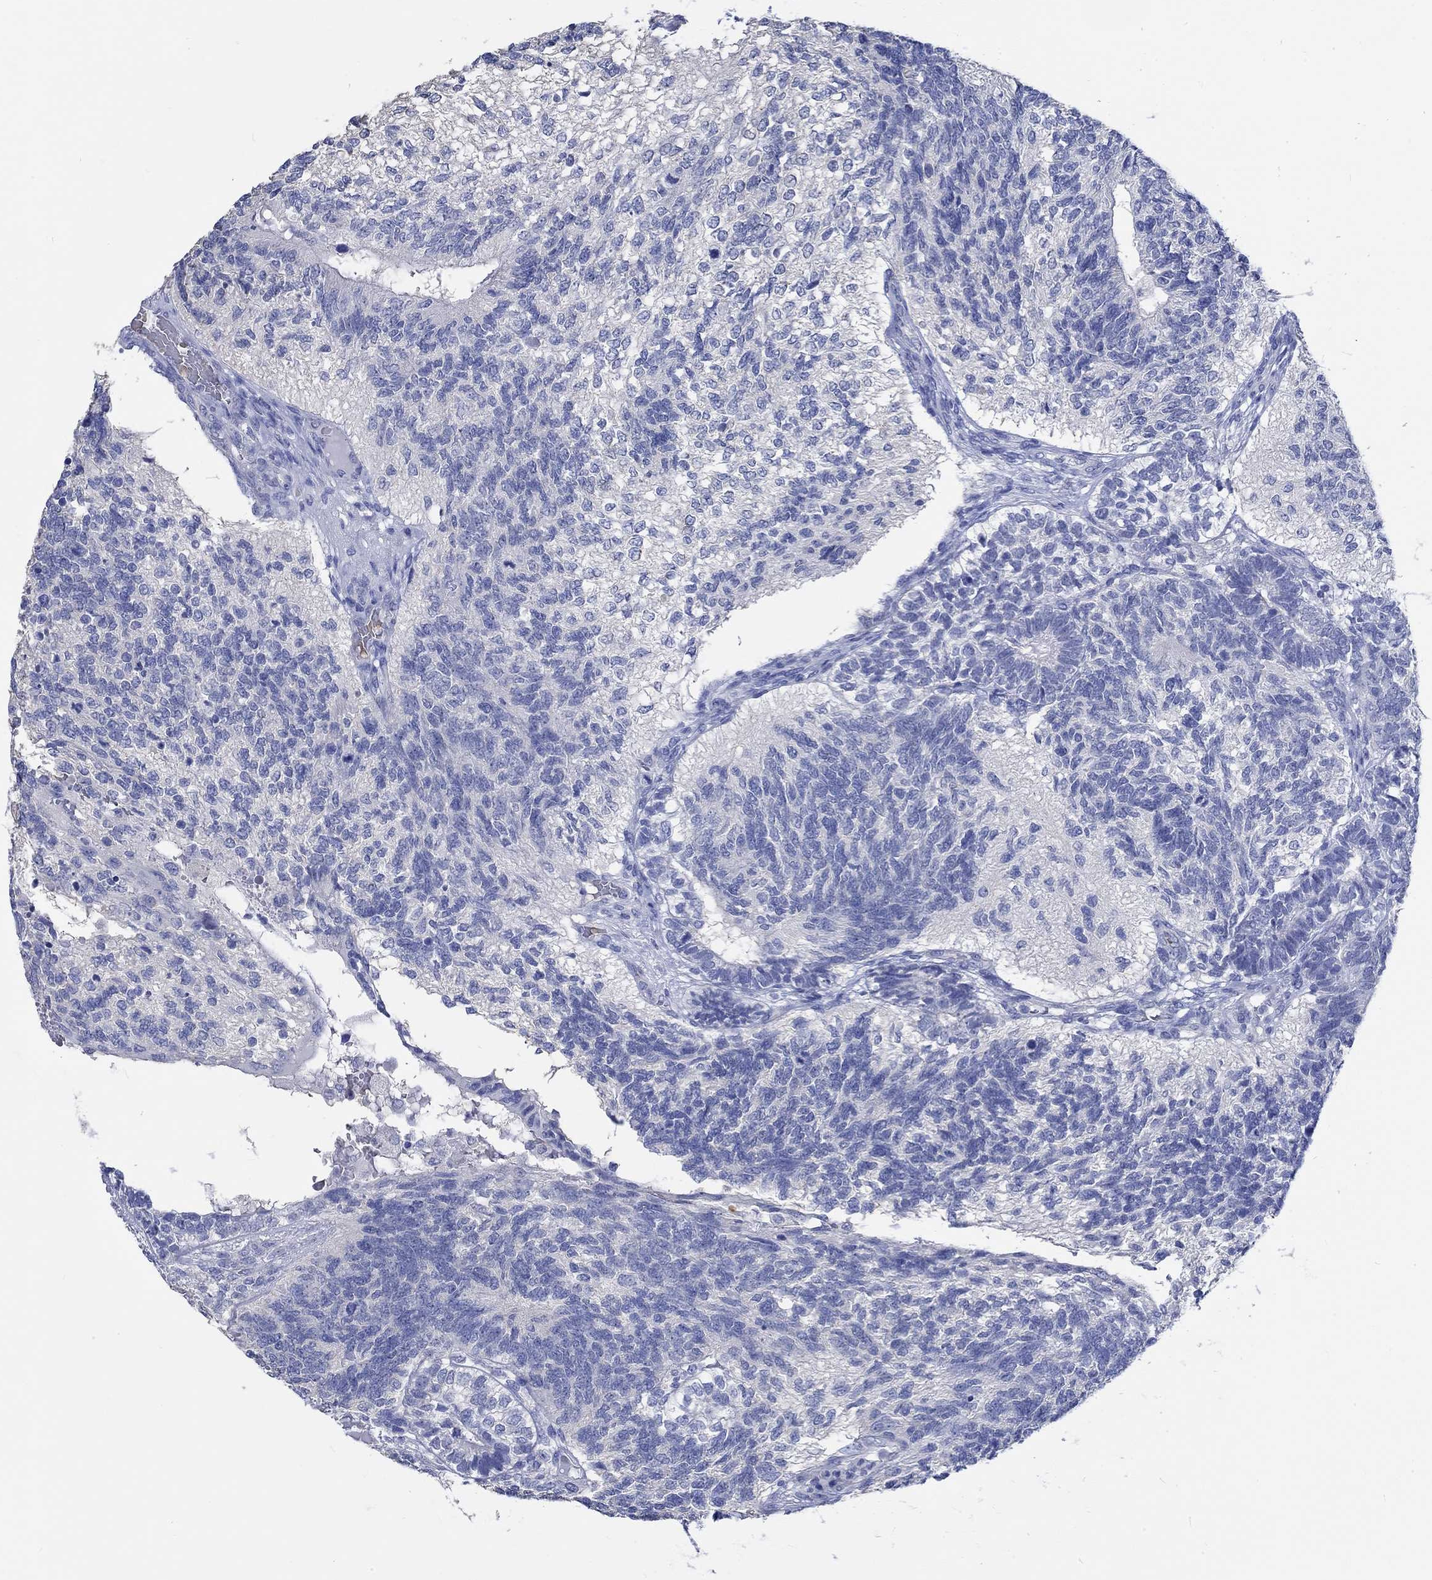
{"staining": {"intensity": "negative", "quantity": "none", "location": "none"}, "tissue": "testis cancer", "cell_type": "Tumor cells", "image_type": "cancer", "snomed": [{"axis": "morphology", "description": "Seminoma, NOS"}, {"axis": "morphology", "description": "Carcinoma, Embryonal, NOS"}, {"axis": "topography", "description": "Testis"}], "caption": "This is an immunohistochemistry (IHC) micrograph of testis cancer. There is no staining in tumor cells.", "gene": "KCNA1", "patient": {"sex": "male", "age": 41}}